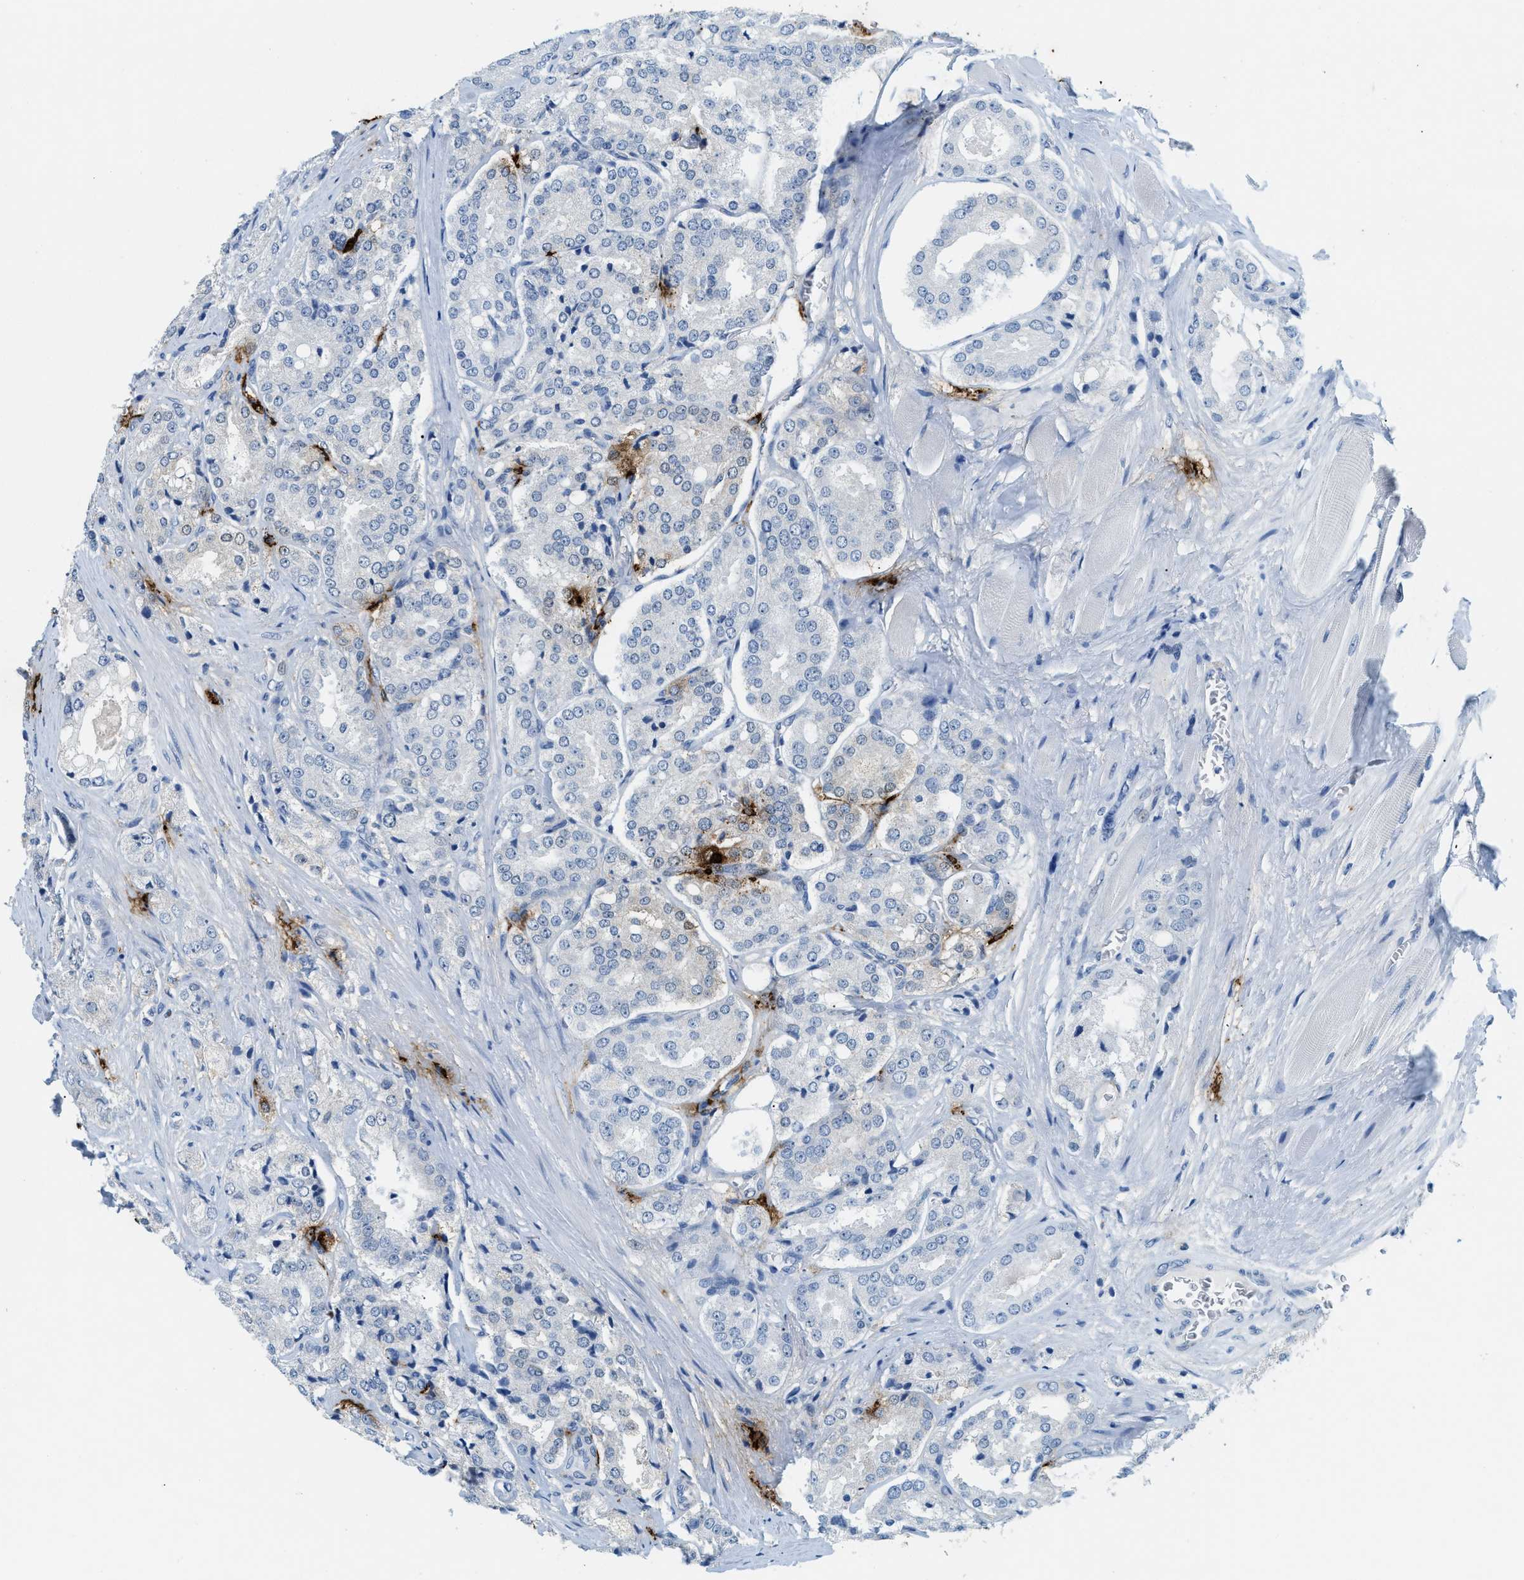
{"staining": {"intensity": "negative", "quantity": "none", "location": "none"}, "tissue": "prostate cancer", "cell_type": "Tumor cells", "image_type": "cancer", "snomed": [{"axis": "morphology", "description": "Adenocarcinoma, High grade"}, {"axis": "topography", "description": "Prostate"}], "caption": "Tumor cells are negative for protein expression in human prostate cancer (high-grade adenocarcinoma). Brightfield microscopy of immunohistochemistry (IHC) stained with DAB (brown) and hematoxylin (blue), captured at high magnification.", "gene": "TPSAB1", "patient": {"sex": "male", "age": 65}}